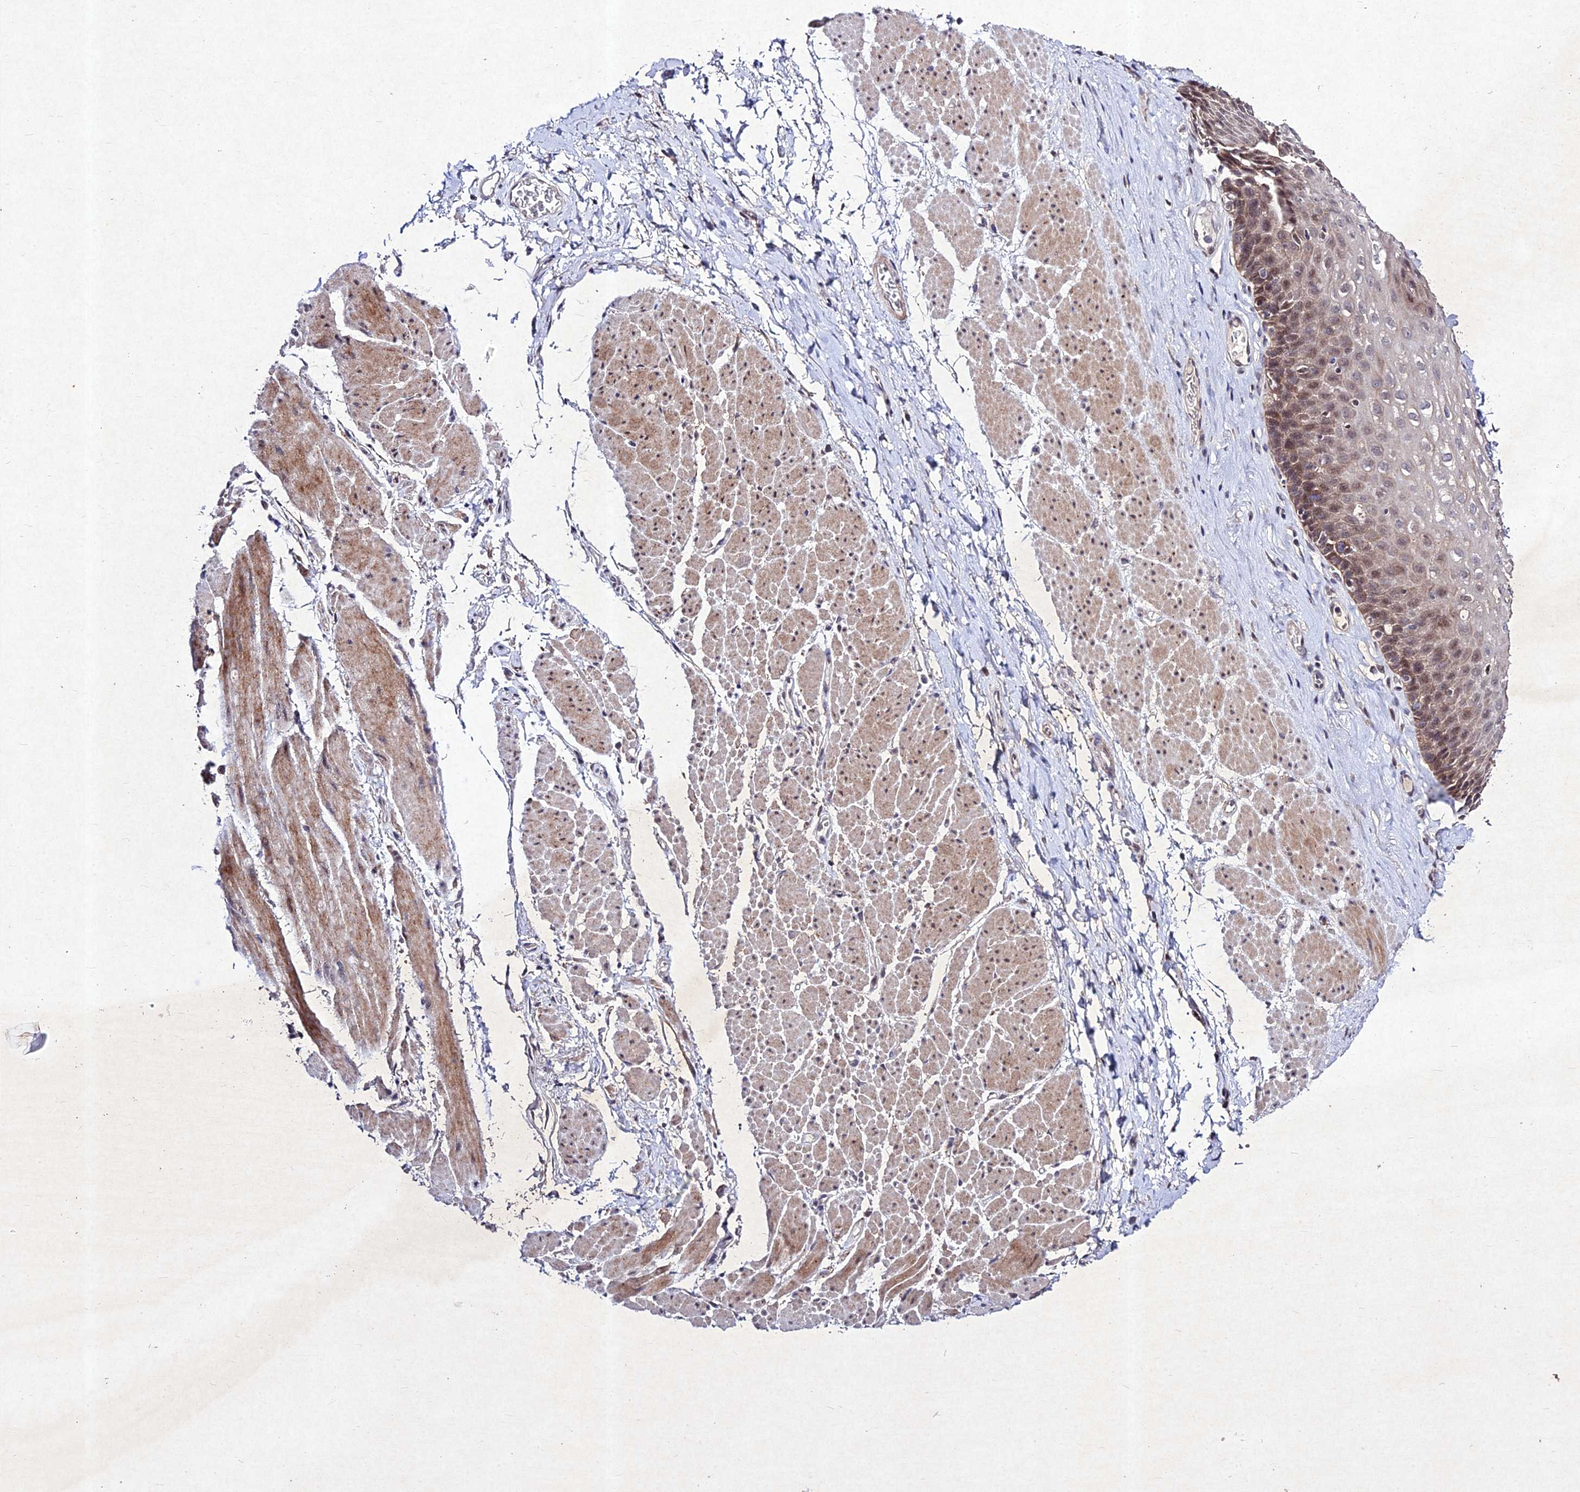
{"staining": {"intensity": "moderate", "quantity": ">75%", "location": "cytoplasmic/membranous,nuclear"}, "tissue": "esophagus", "cell_type": "Squamous epithelial cells", "image_type": "normal", "snomed": [{"axis": "morphology", "description": "Normal tissue, NOS"}, {"axis": "topography", "description": "Esophagus"}], "caption": "Normal esophagus was stained to show a protein in brown. There is medium levels of moderate cytoplasmic/membranous,nuclear expression in about >75% of squamous epithelial cells. Immunohistochemistry stains the protein of interest in brown and the nuclei are stained blue.", "gene": "RAVER1", "patient": {"sex": "female", "age": 66}}